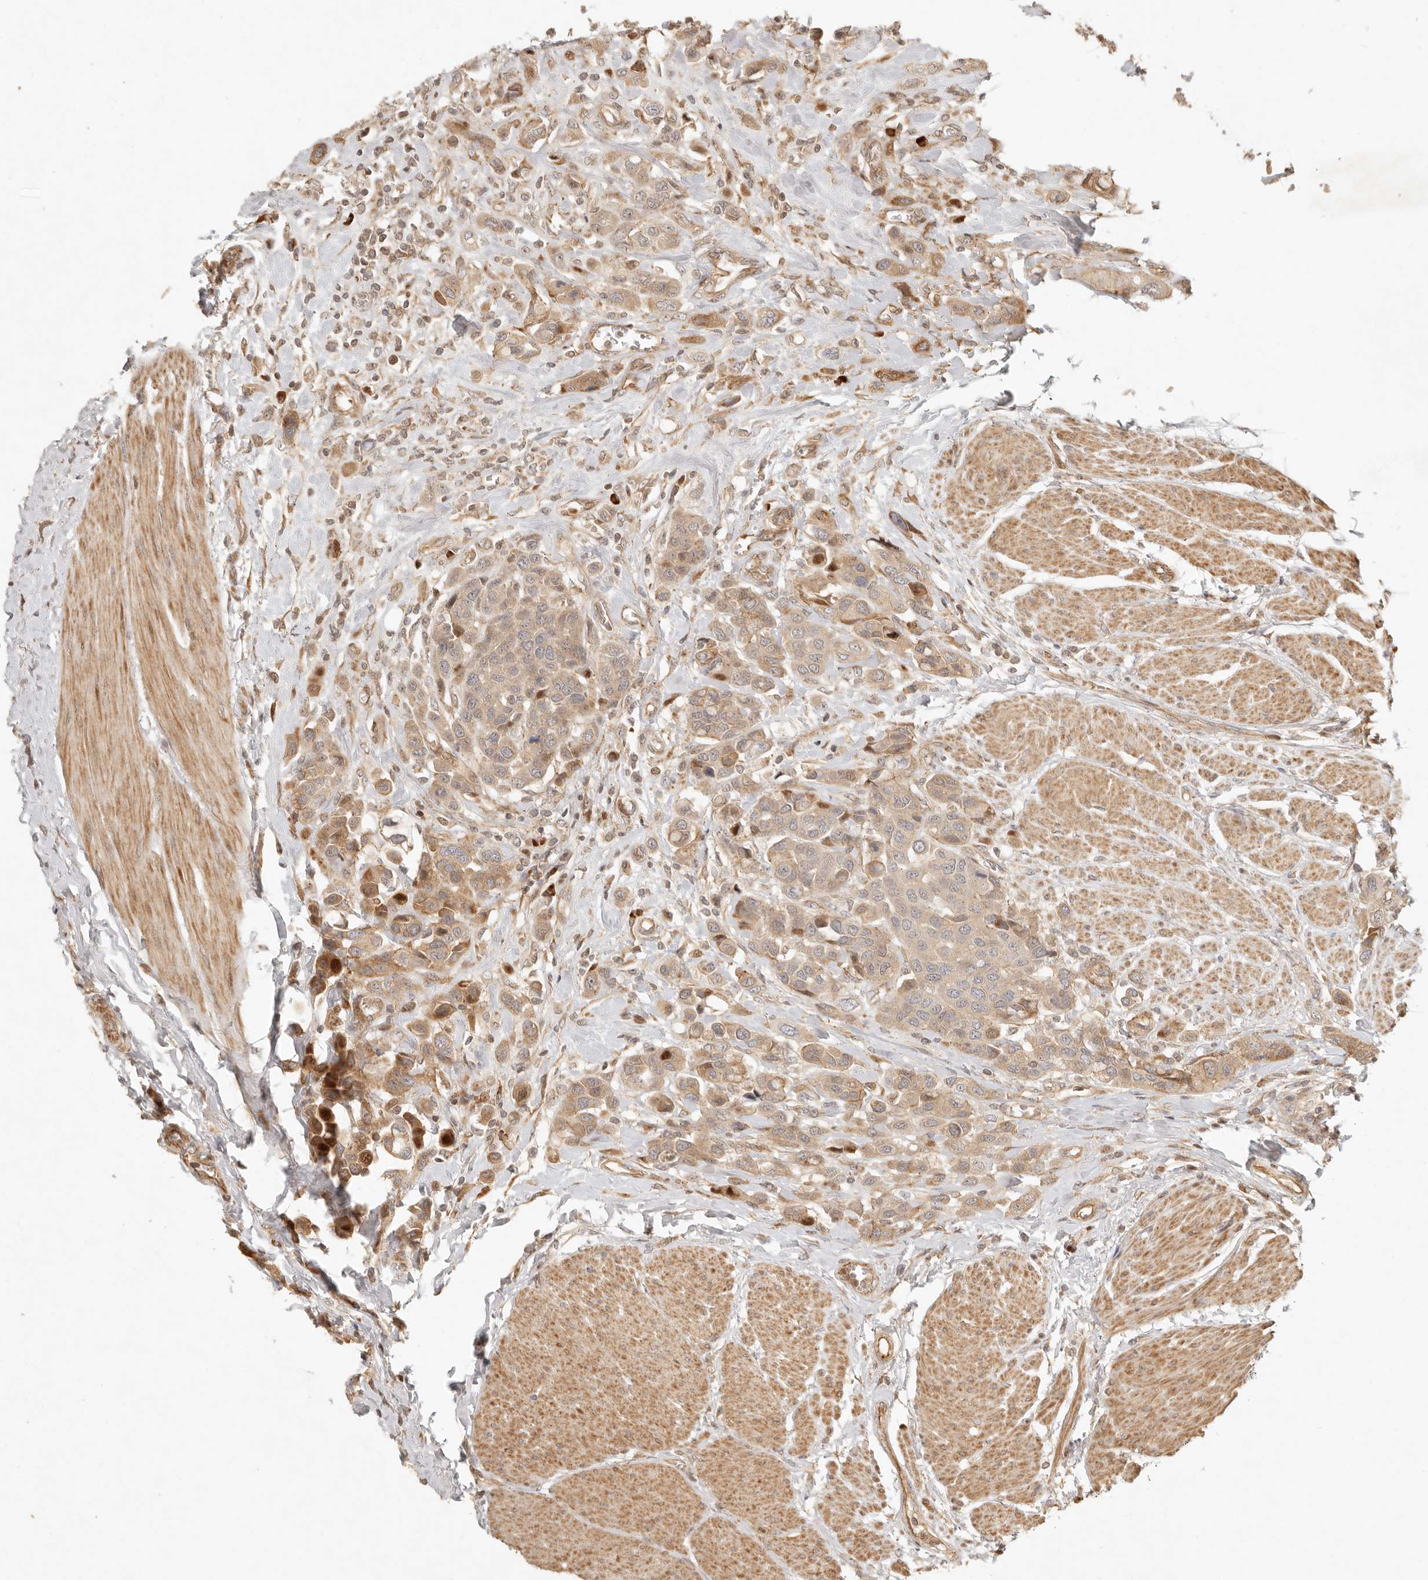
{"staining": {"intensity": "moderate", "quantity": ">75%", "location": "cytoplasmic/membranous"}, "tissue": "urothelial cancer", "cell_type": "Tumor cells", "image_type": "cancer", "snomed": [{"axis": "morphology", "description": "Urothelial carcinoma, High grade"}, {"axis": "topography", "description": "Urinary bladder"}], "caption": "Immunohistochemical staining of human urothelial cancer demonstrates moderate cytoplasmic/membranous protein expression in about >75% of tumor cells.", "gene": "KLHL38", "patient": {"sex": "male", "age": 50}}